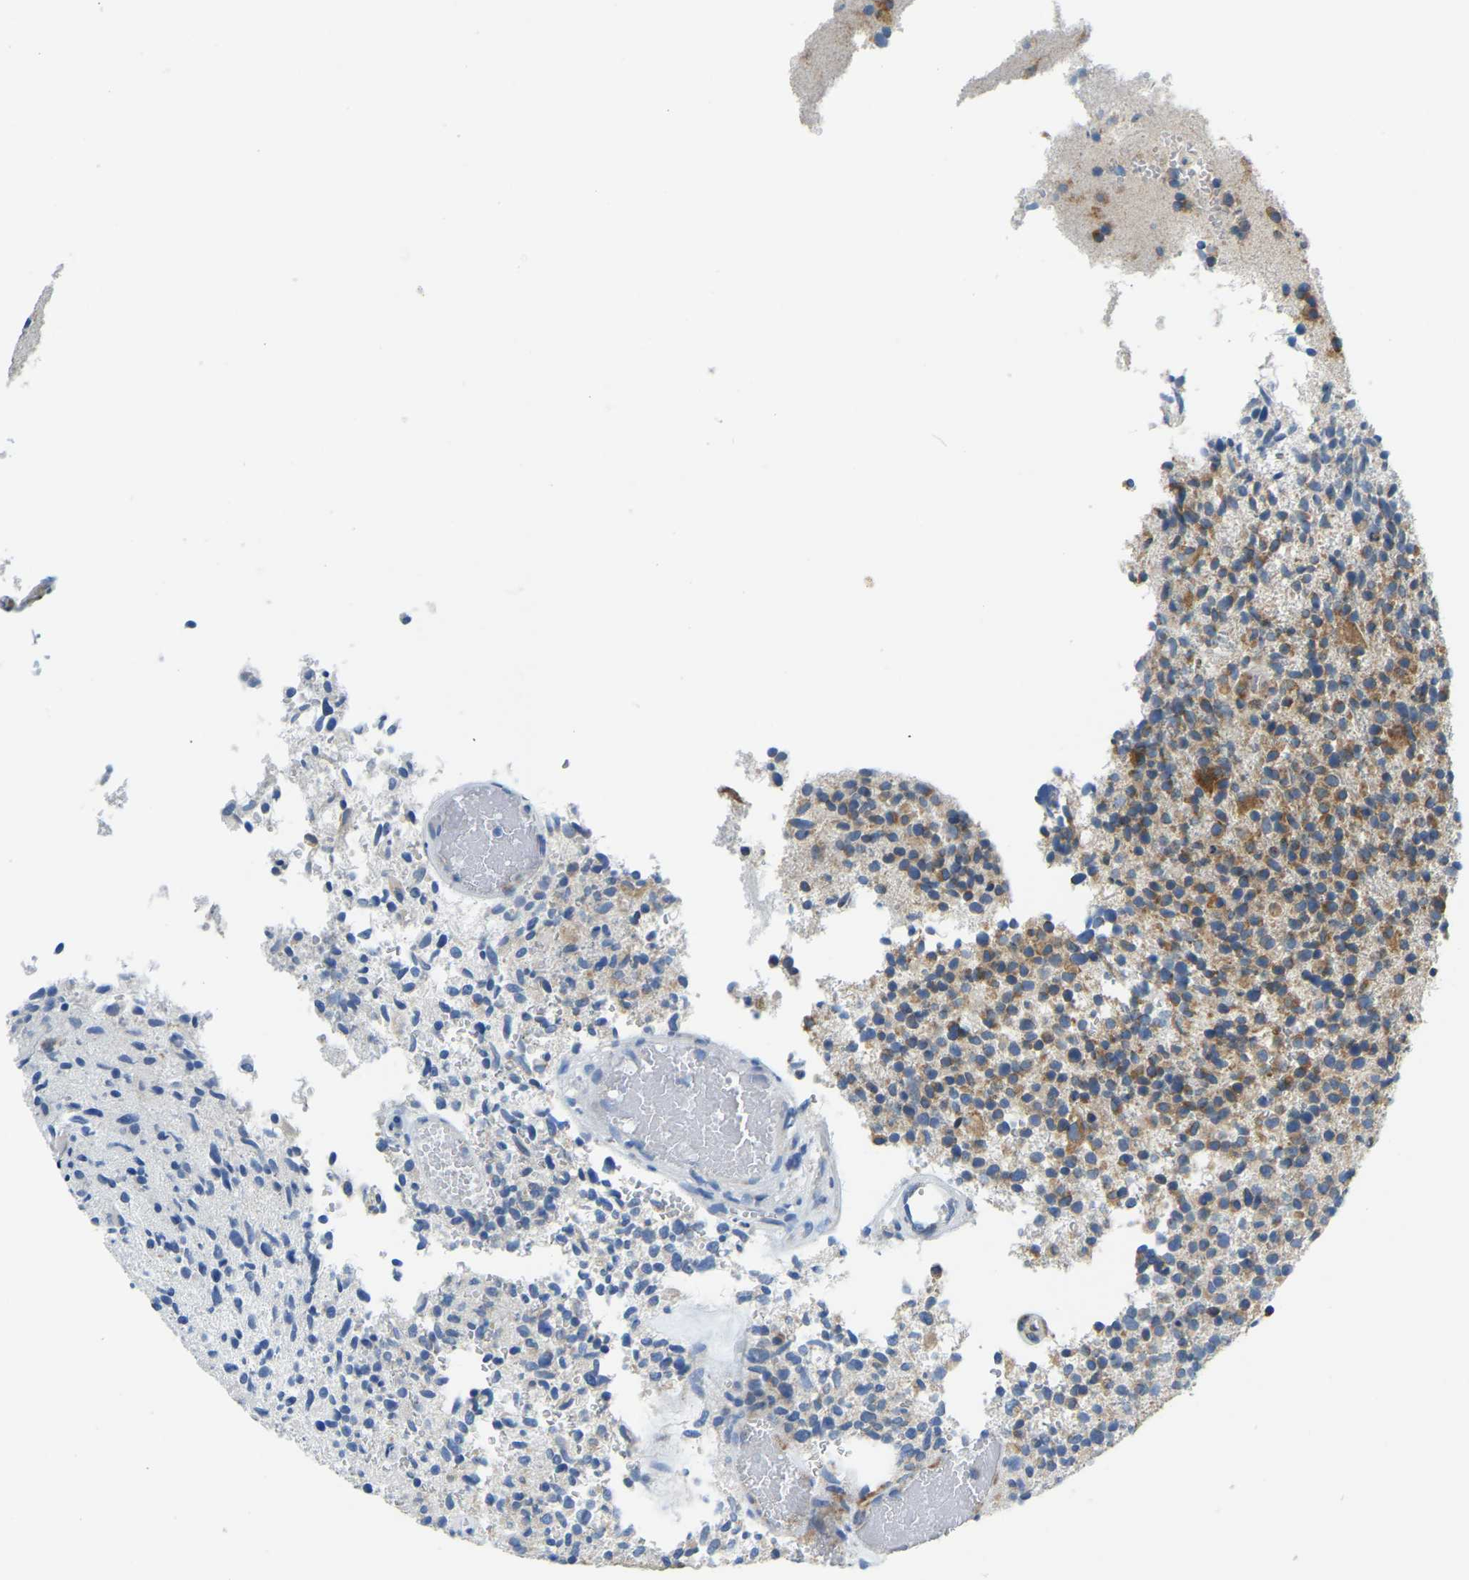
{"staining": {"intensity": "strong", "quantity": ">75%", "location": "cytoplasmic/membranous"}, "tissue": "glioma", "cell_type": "Tumor cells", "image_type": "cancer", "snomed": [{"axis": "morphology", "description": "Glioma, malignant, High grade"}, {"axis": "topography", "description": "Brain"}], "caption": "This histopathology image reveals glioma stained with immunohistochemistry to label a protein in brown. The cytoplasmic/membranous of tumor cells show strong positivity for the protein. Nuclei are counter-stained blue.", "gene": "SND1", "patient": {"sex": "male", "age": 72}}